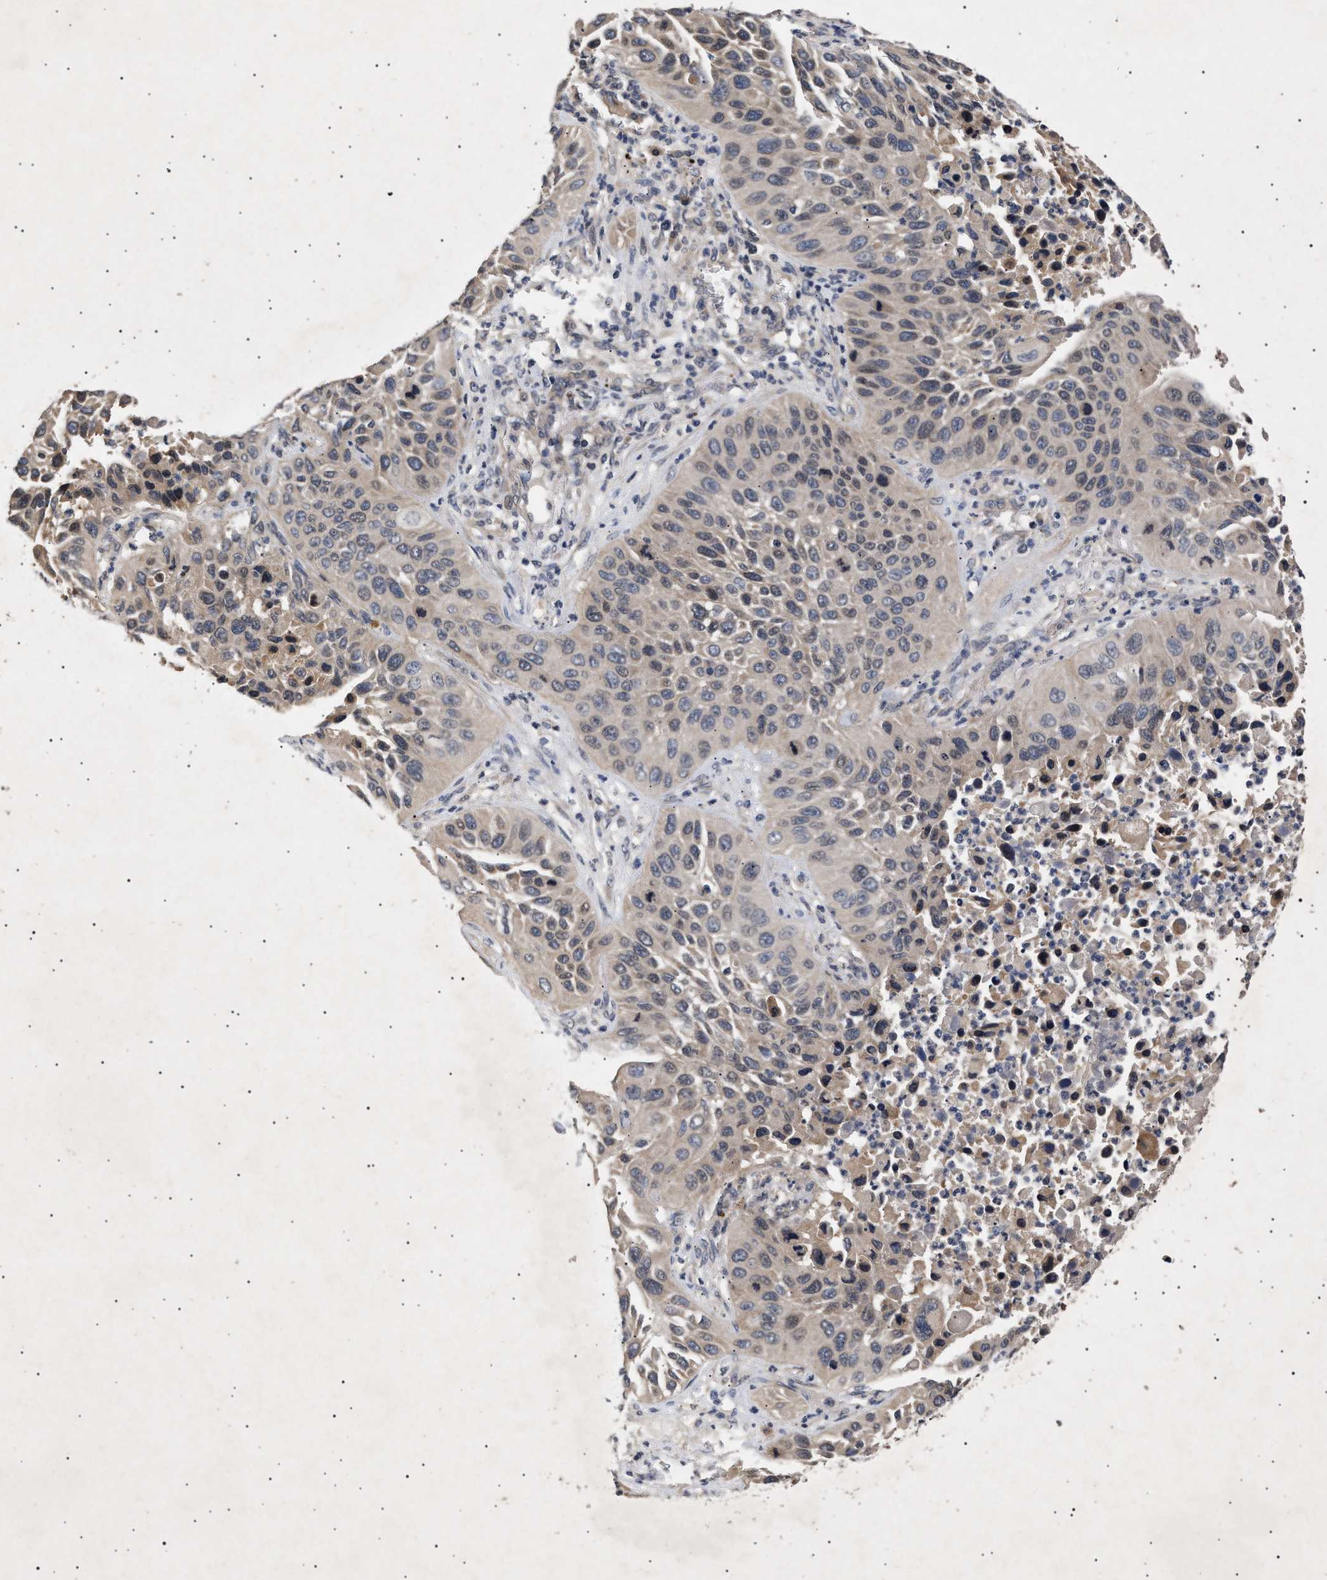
{"staining": {"intensity": "weak", "quantity": "25%-75%", "location": "cytoplasmic/membranous"}, "tissue": "lung cancer", "cell_type": "Tumor cells", "image_type": "cancer", "snomed": [{"axis": "morphology", "description": "Squamous cell carcinoma, NOS"}, {"axis": "topography", "description": "Lung"}], "caption": "Immunohistochemical staining of lung squamous cell carcinoma displays low levels of weak cytoplasmic/membranous protein positivity in about 25%-75% of tumor cells.", "gene": "ITGB5", "patient": {"sex": "female", "age": 76}}